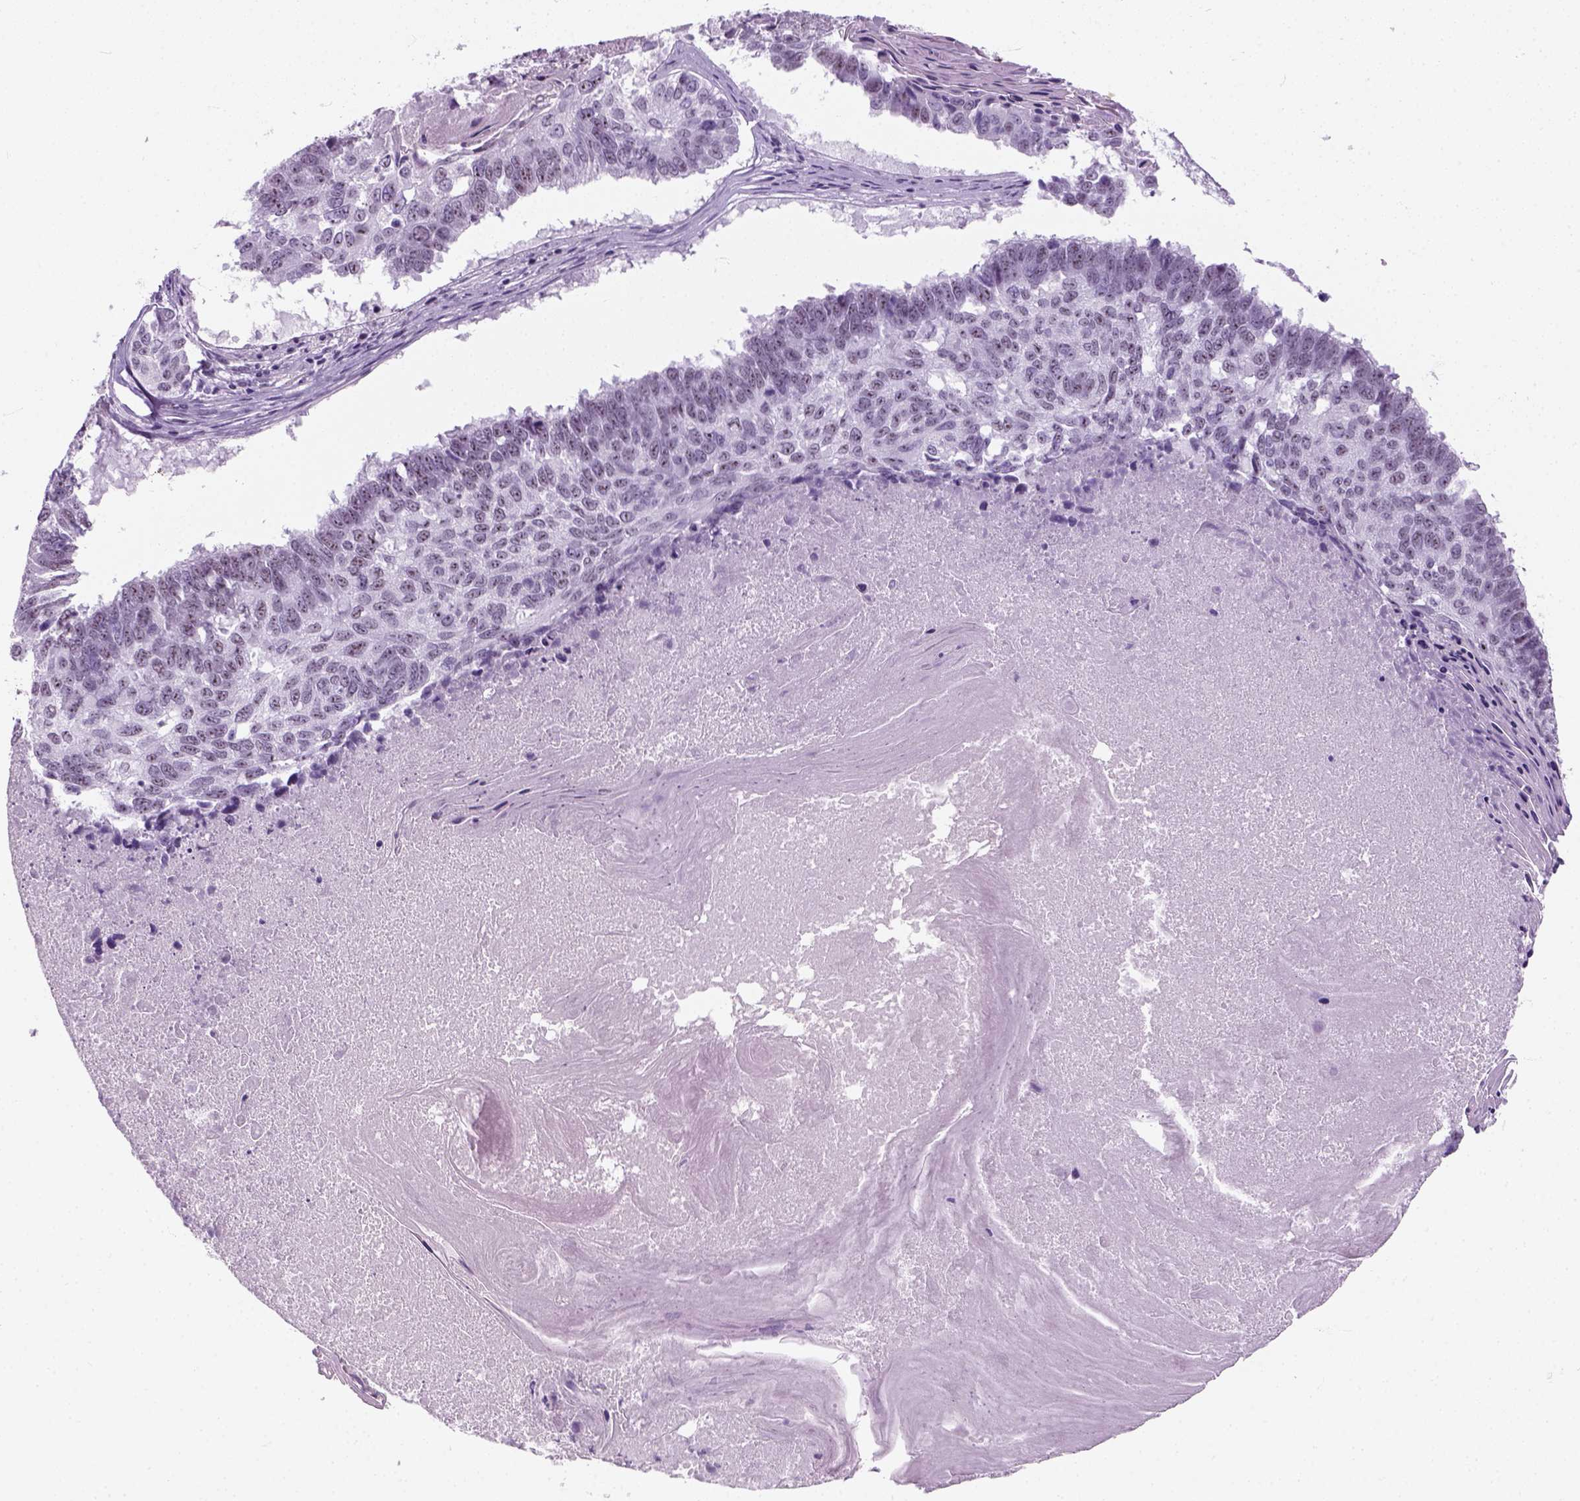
{"staining": {"intensity": "weak", "quantity": "<25%", "location": "nuclear"}, "tissue": "lung cancer", "cell_type": "Tumor cells", "image_type": "cancer", "snomed": [{"axis": "morphology", "description": "Squamous cell carcinoma, NOS"}, {"axis": "topography", "description": "Lung"}], "caption": "Immunohistochemistry micrograph of neoplastic tissue: human lung cancer stained with DAB (3,3'-diaminobenzidine) exhibits no significant protein staining in tumor cells.", "gene": "ZNF865", "patient": {"sex": "male", "age": 73}}